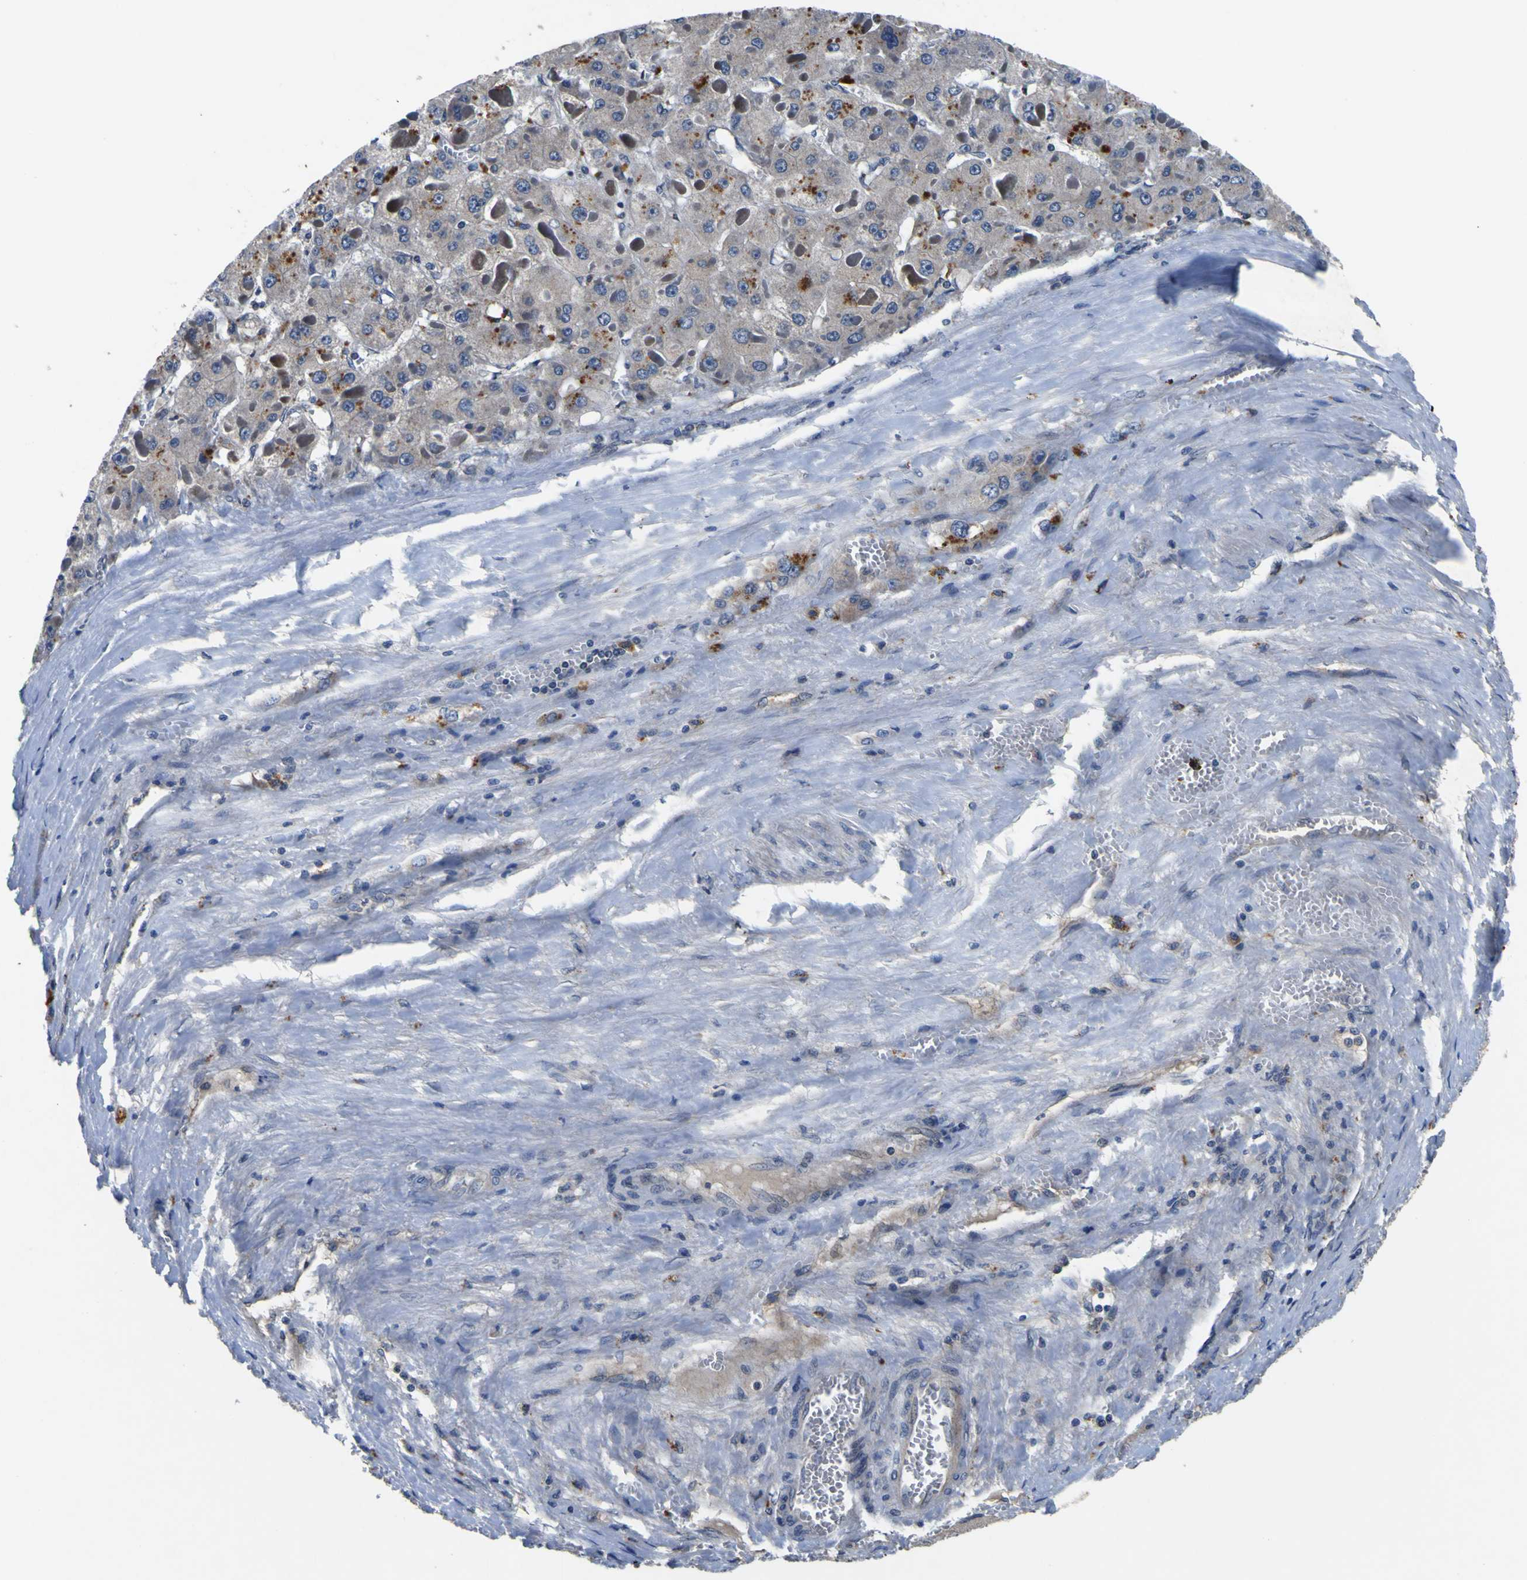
{"staining": {"intensity": "strong", "quantity": "<25%", "location": "cytoplasmic/membranous"}, "tissue": "liver cancer", "cell_type": "Tumor cells", "image_type": "cancer", "snomed": [{"axis": "morphology", "description": "Carcinoma, Hepatocellular, NOS"}, {"axis": "topography", "description": "Liver"}], "caption": "Protein staining of liver cancer tissue displays strong cytoplasmic/membranous staining in approximately <25% of tumor cells.", "gene": "EPHB4", "patient": {"sex": "female", "age": 73}}